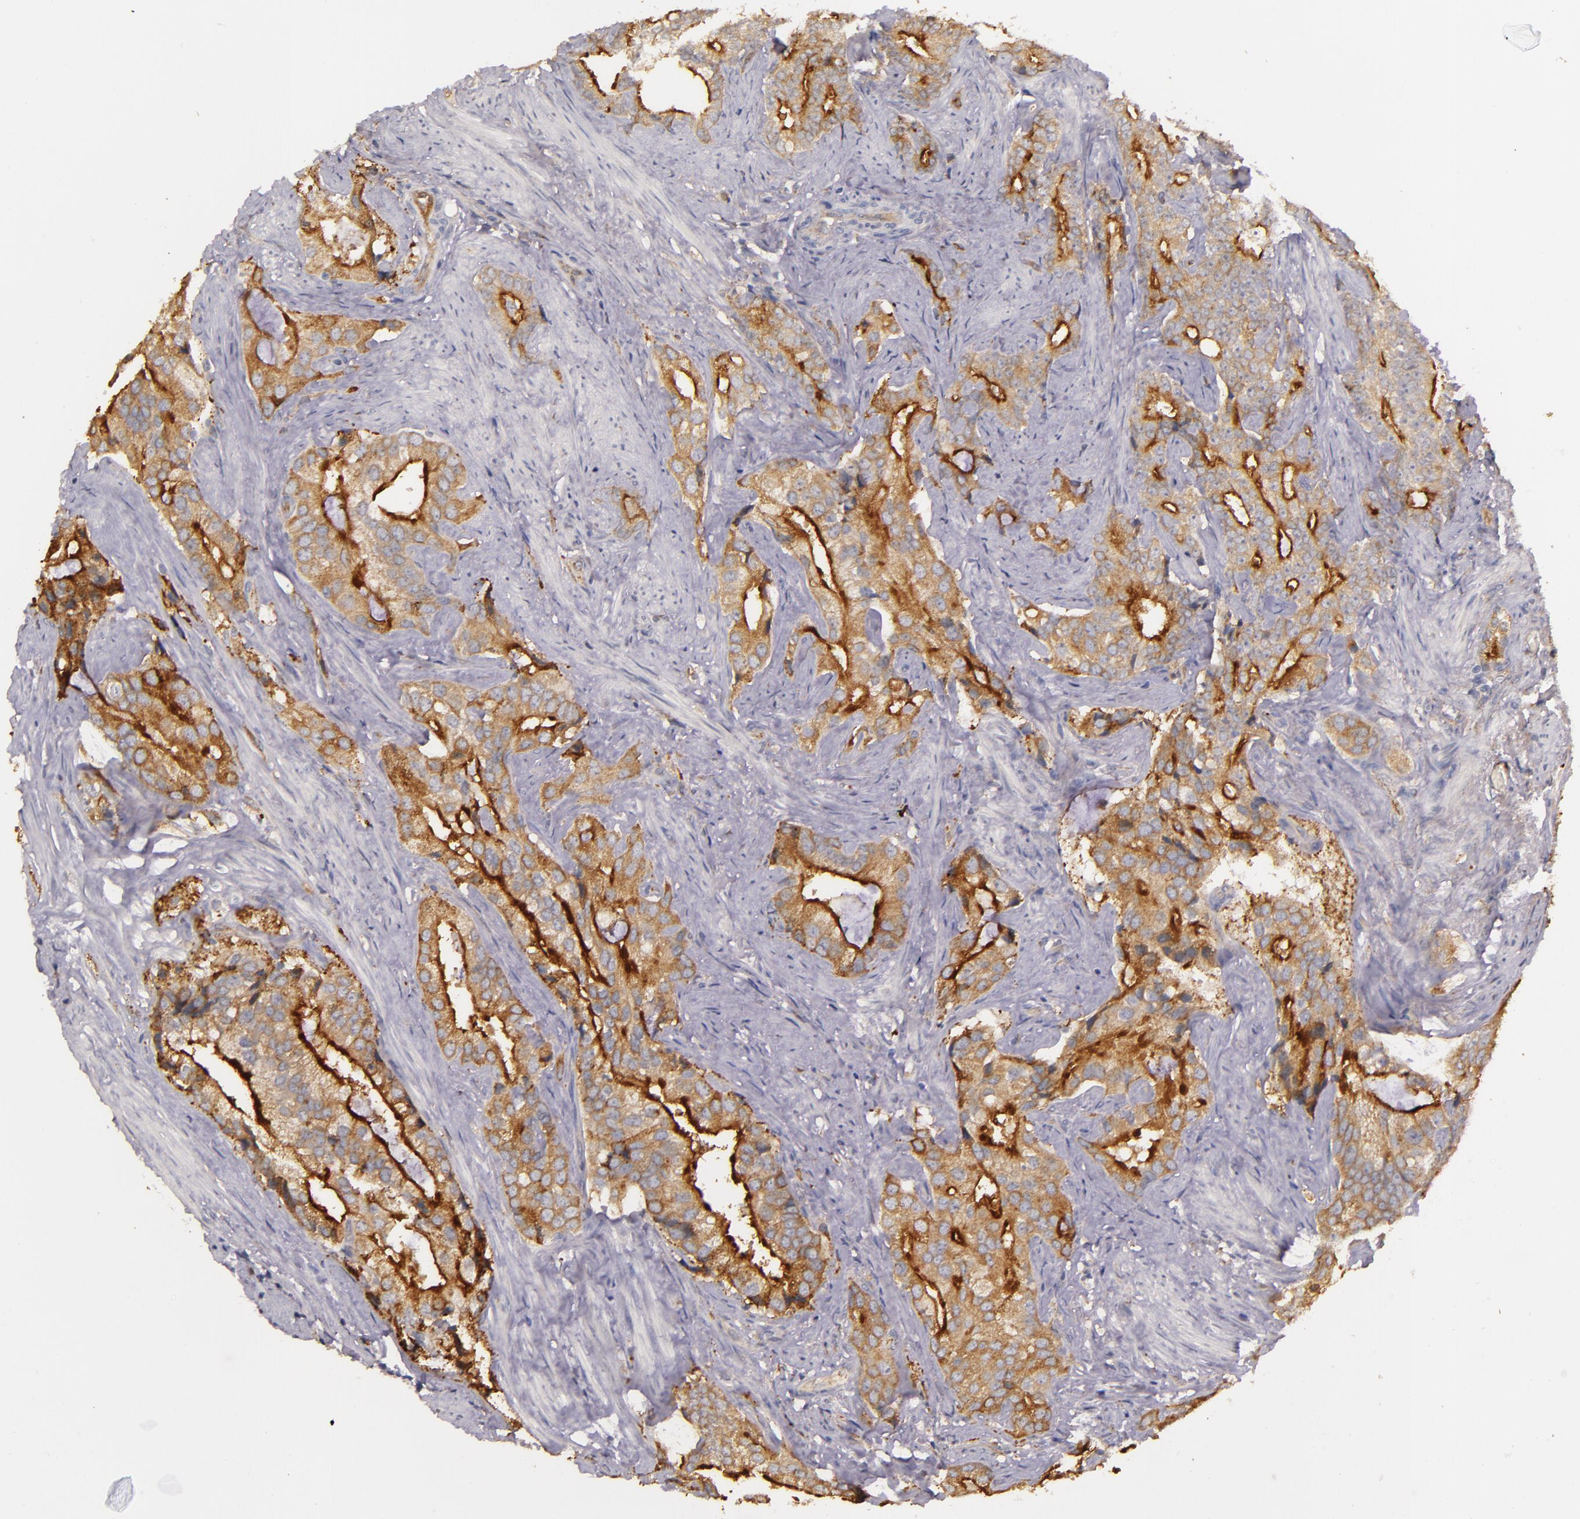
{"staining": {"intensity": "strong", "quantity": ">75%", "location": "cytoplasmic/membranous"}, "tissue": "prostate cancer", "cell_type": "Tumor cells", "image_type": "cancer", "snomed": [{"axis": "morphology", "description": "Adenocarcinoma, Low grade"}, {"axis": "topography", "description": "Prostate"}], "caption": "Prostate cancer (low-grade adenocarcinoma) stained with a brown dye demonstrates strong cytoplasmic/membranous positive positivity in approximately >75% of tumor cells.", "gene": "SYTL4", "patient": {"sex": "male", "age": 71}}